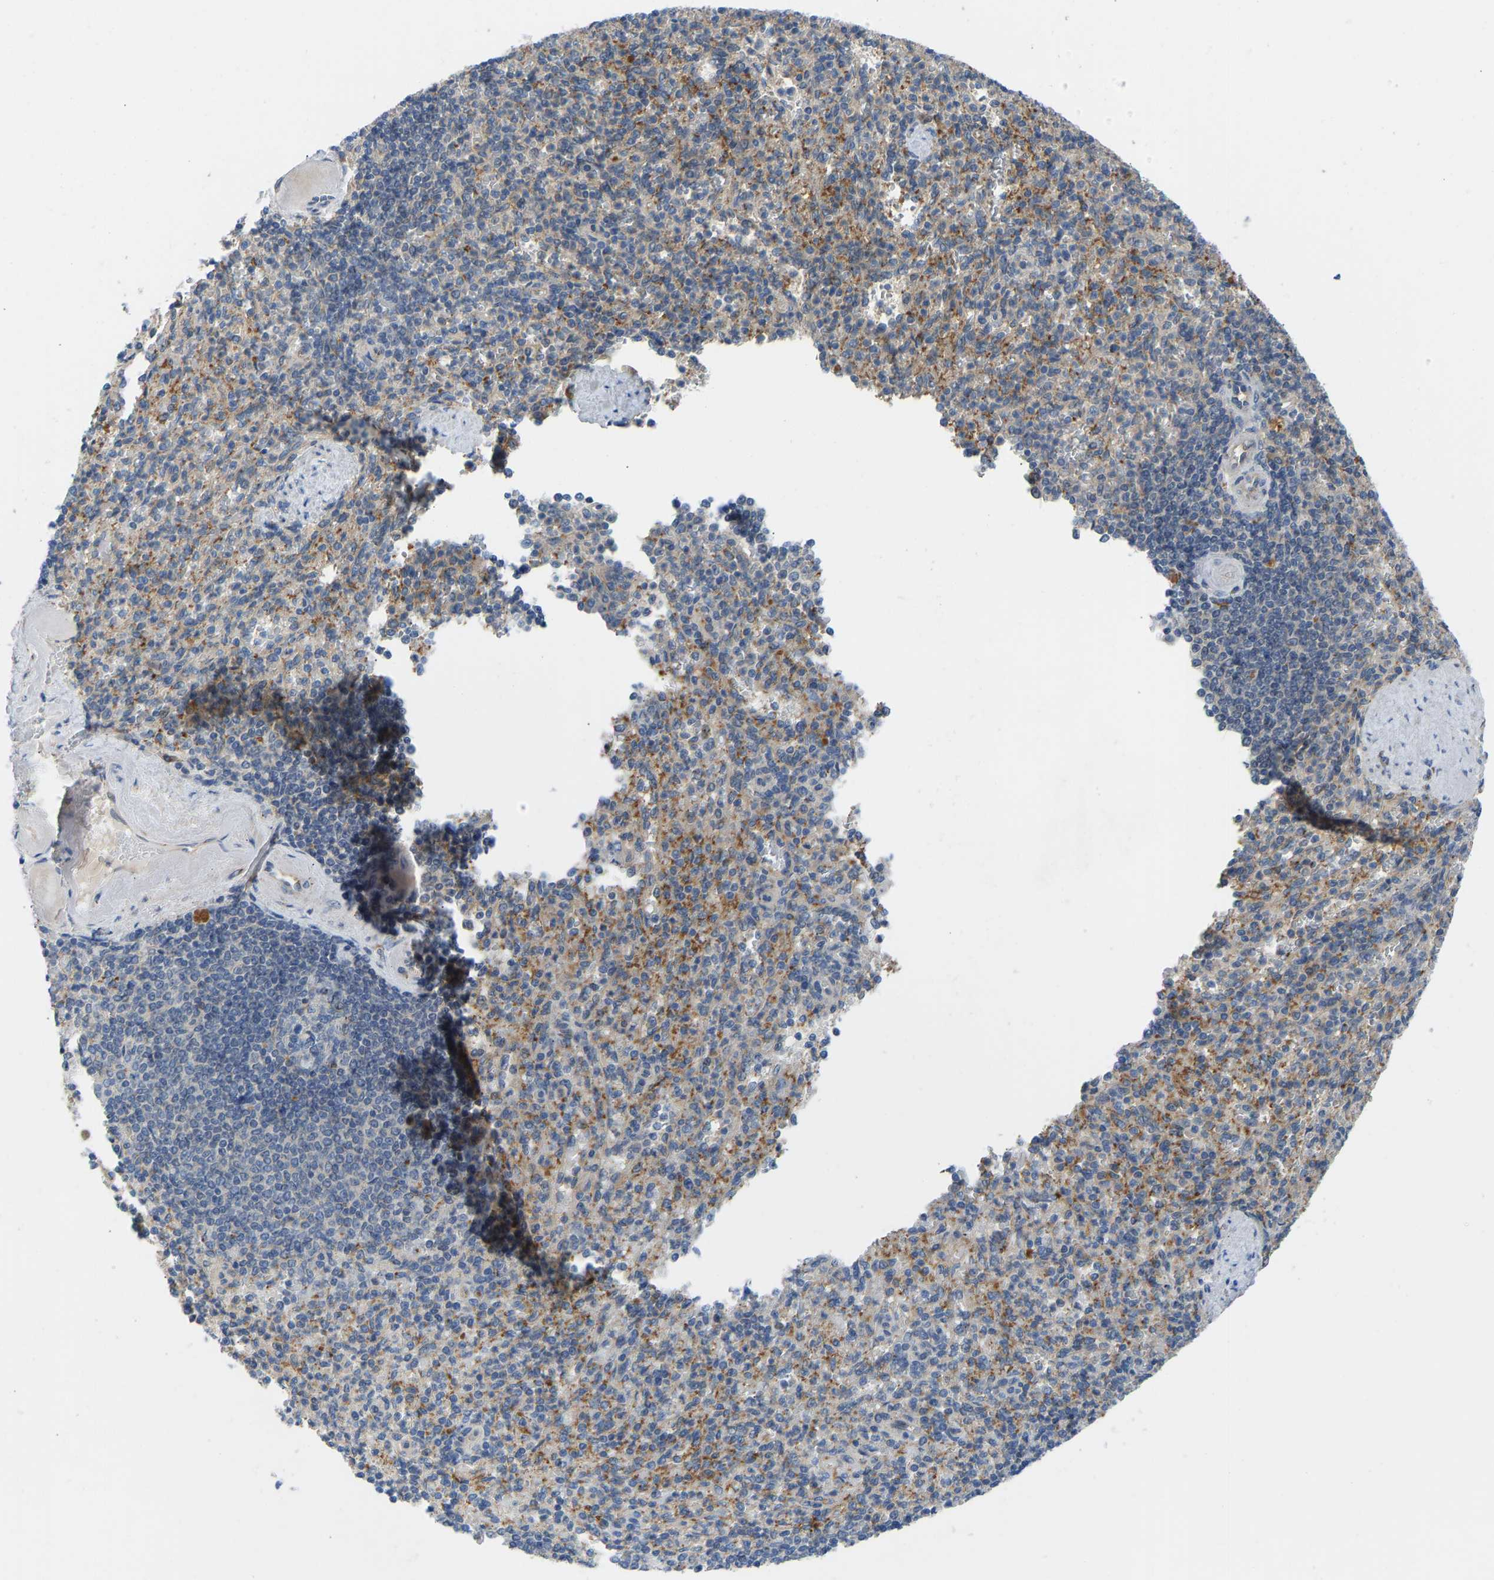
{"staining": {"intensity": "moderate", "quantity": "<25%", "location": "cytoplasmic/membranous"}, "tissue": "spleen", "cell_type": "Cells in red pulp", "image_type": "normal", "snomed": [{"axis": "morphology", "description": "Normal tissue, NOS"}, {"axis": "topography", "description": "Spleen"}], "caption": "Immunohistochemical staining of benign human spleen exhibits <25% levels of moderate cytoplasmic/membranous protein positivity in about <25% of cells in red pulp. The staining is performed using DAB brown chromogen to label protein expression. The nuclei are counter-stained blue using hematoxylin.", "gene": "ZNF251", "patient": {"sex": "female", "age": 74}}